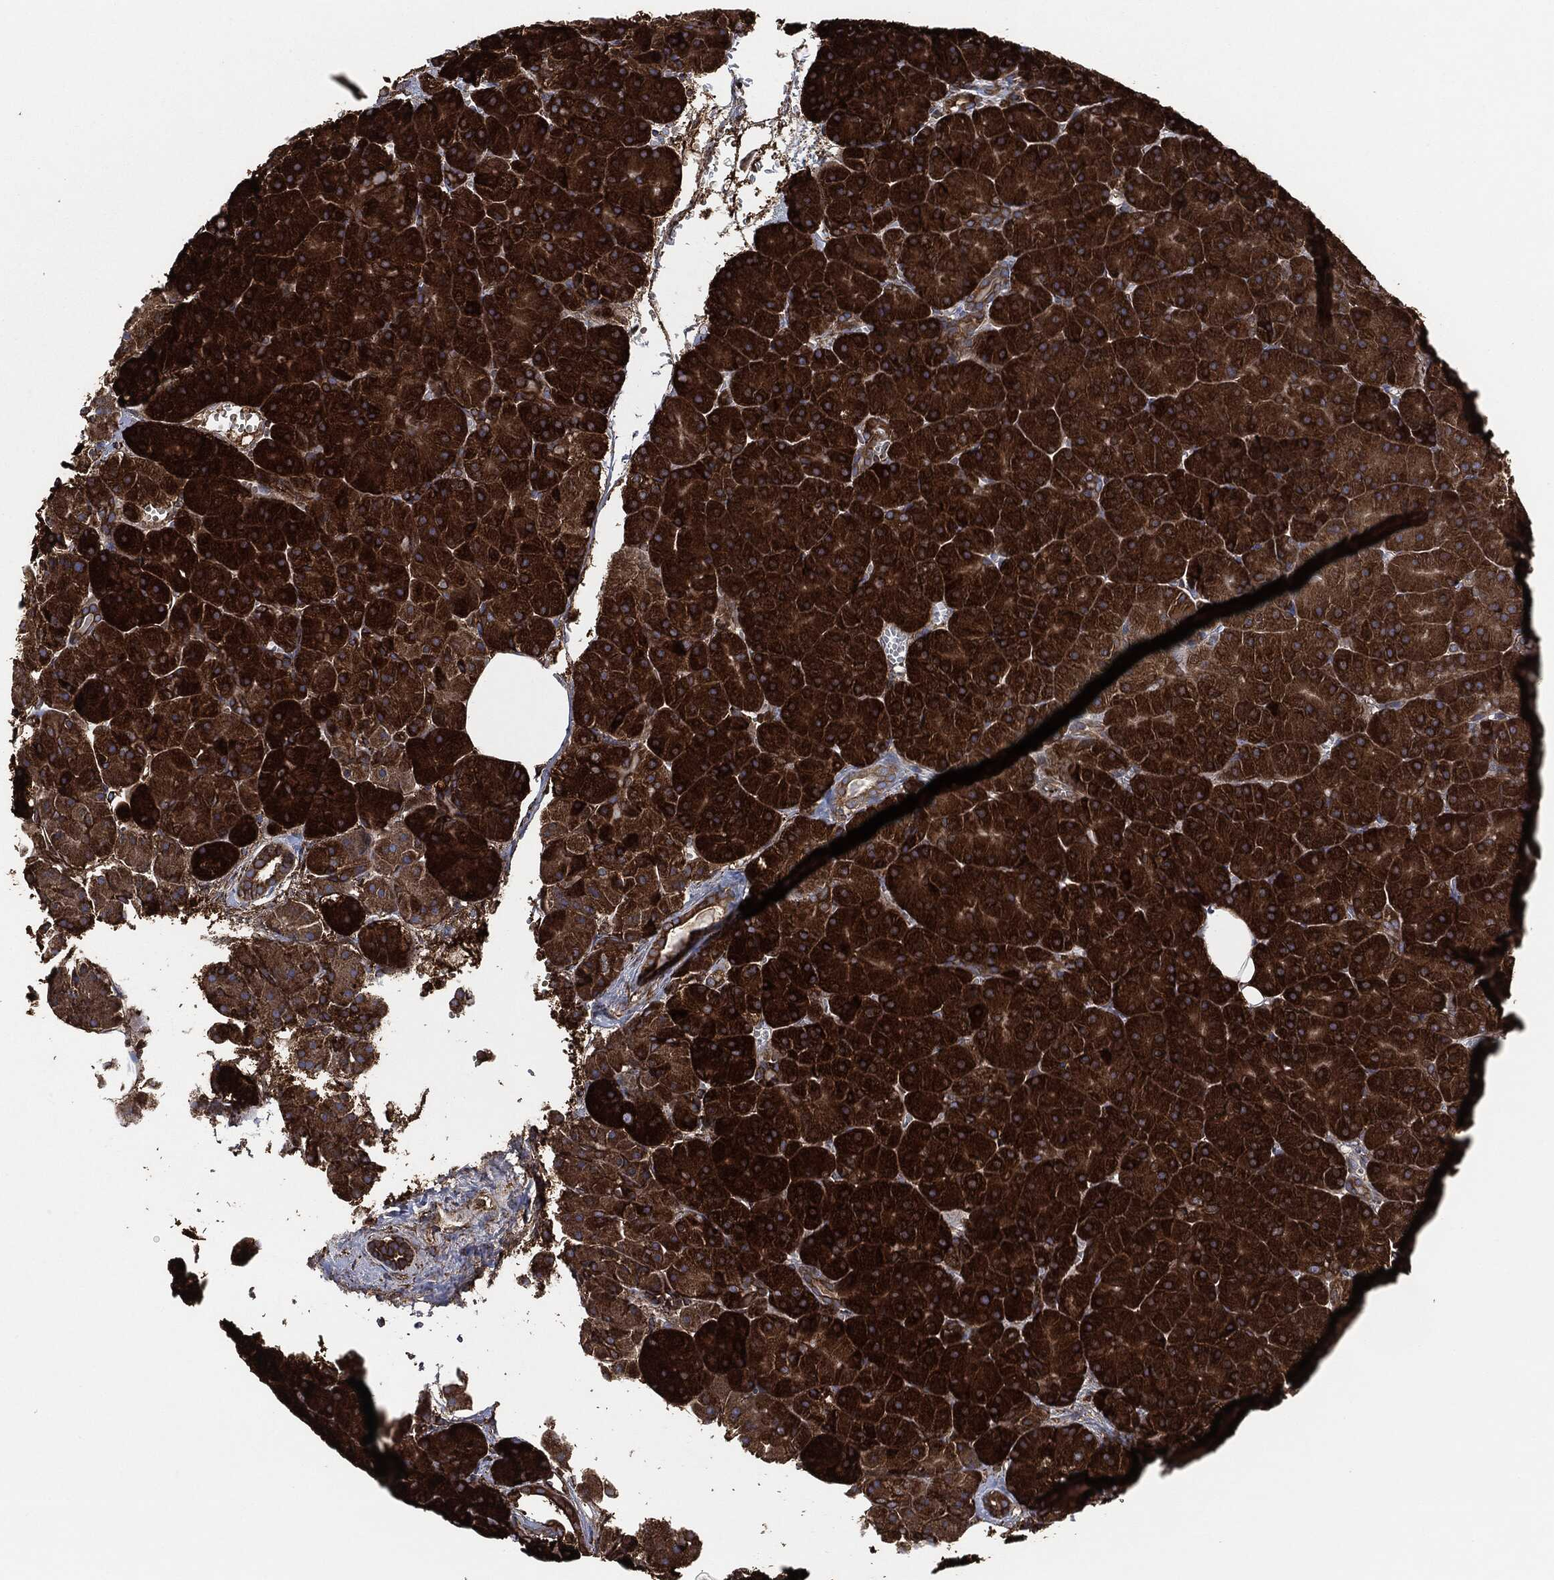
{"staining": {"intensity": "strong", "quantity": ">75%", "location": "cytoplasmic/membranous"}, "tissue": "pancreas", "cell_type": "Exocrine glandular cells", "image_type": "normal", "snomed": [{"axis": "morphology", "description": "Normal tissue, NOS"}, {"axis": "topography", "description": "Pancreas"}], "caption": "Pancreas stained with DAB immunohistochemistry shows high levels of strong cytoplasmic/membranous expression in approximately >75% of exocrine glandular cells.", "gene": "AMFR", "patient": {"sex": "male", "age": 61}}